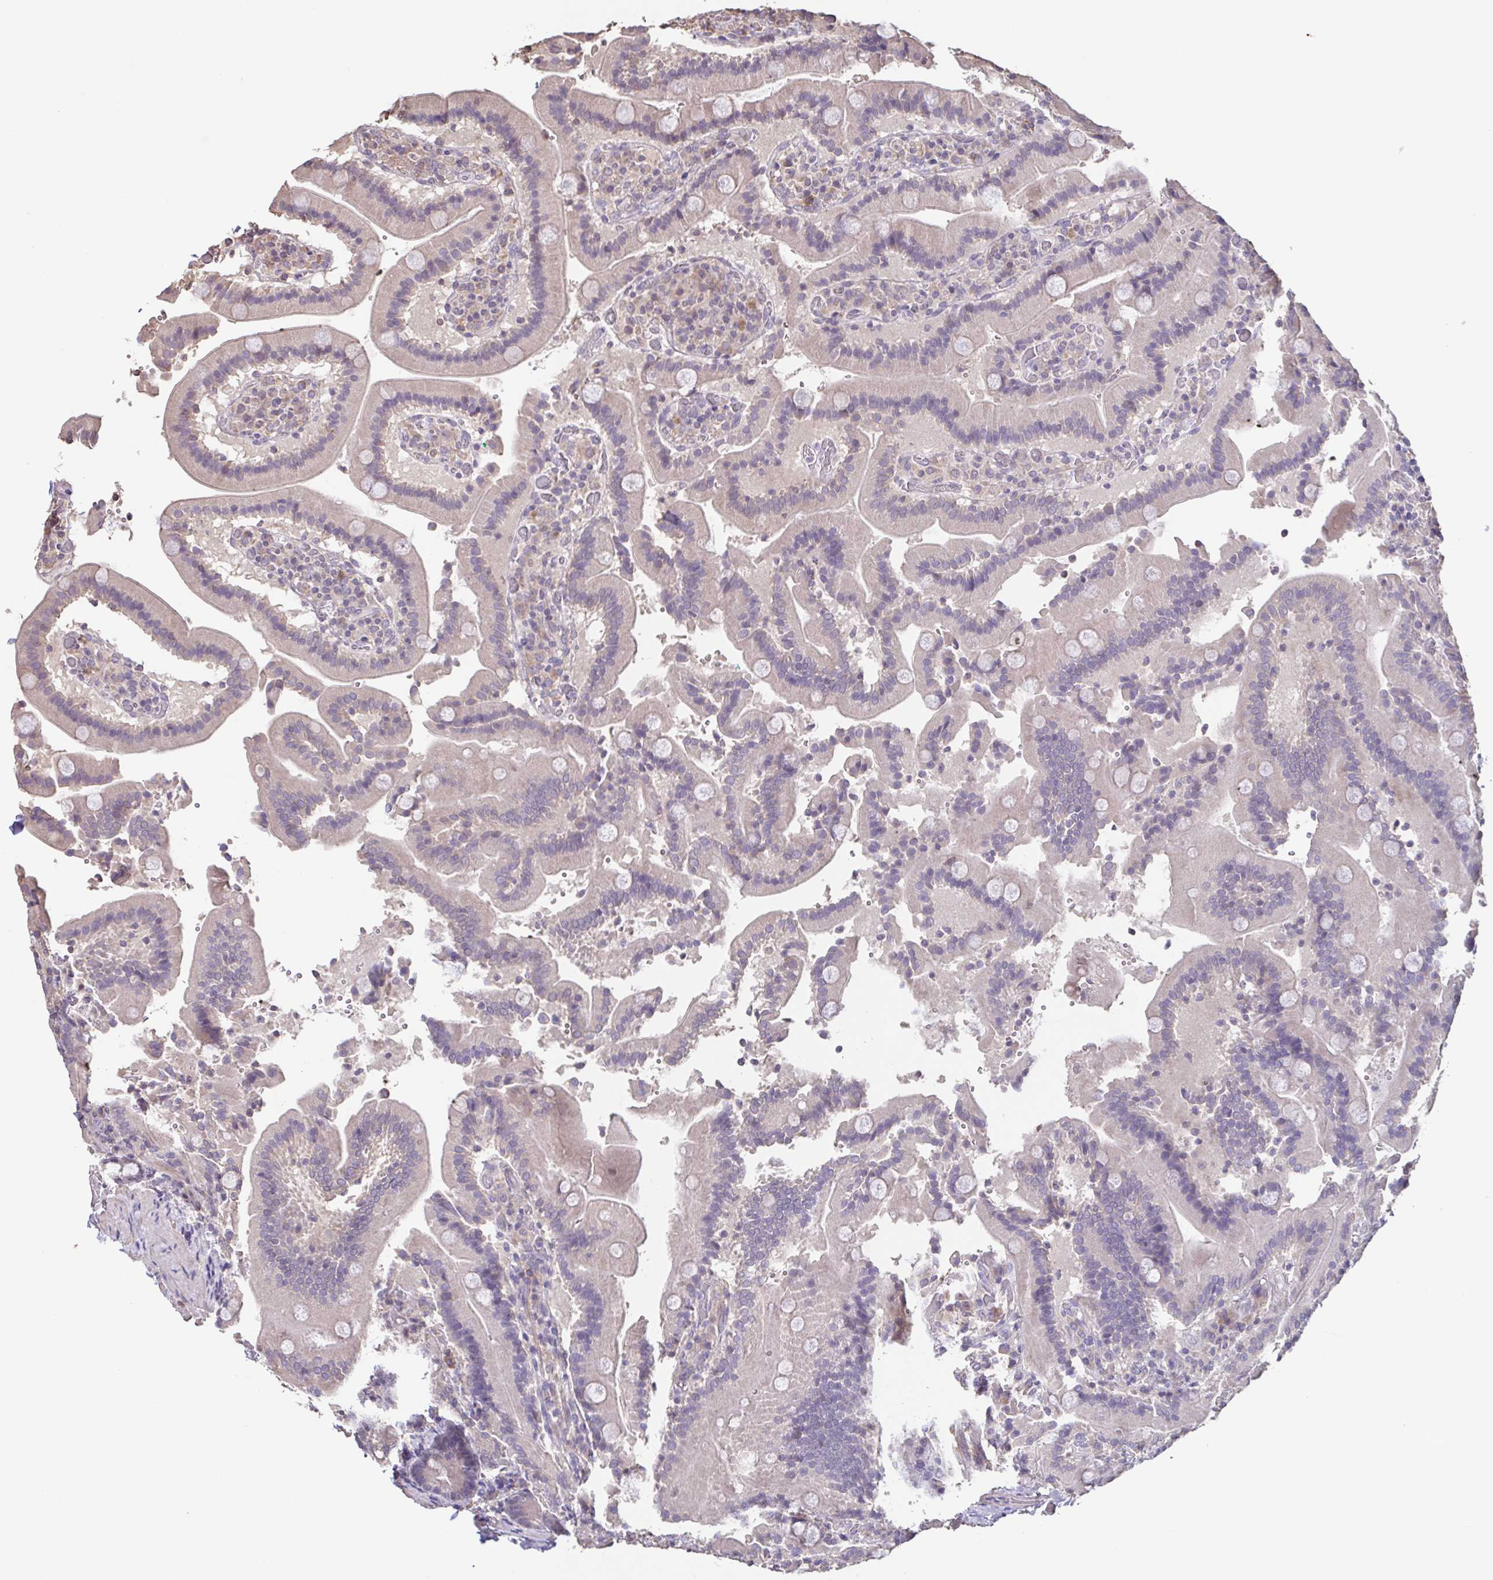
{"staining": {"intensity": "negative", "quantity": "none", "location": "none"}, "tissue": "duodenum", "cell_type": "Glandular cells", "image_type": "normal", "snomed": [{"axis": "morphology", "description": "Normal tissue, NOS"}, {"axis": "topography", "description": "Duodenum"}], "caption": "Glandular cells show no significant protein staining in unremarkable duodenum. The staining was performed using DAB (3,3'-diaminobenzidine) to visualize the protein expression in brown, while the nuclei were stained in blue with hematoxylin (Magnification: 20x).", "gene": "ACTRT2", "patient": {"sex": "female", "age": 62}}